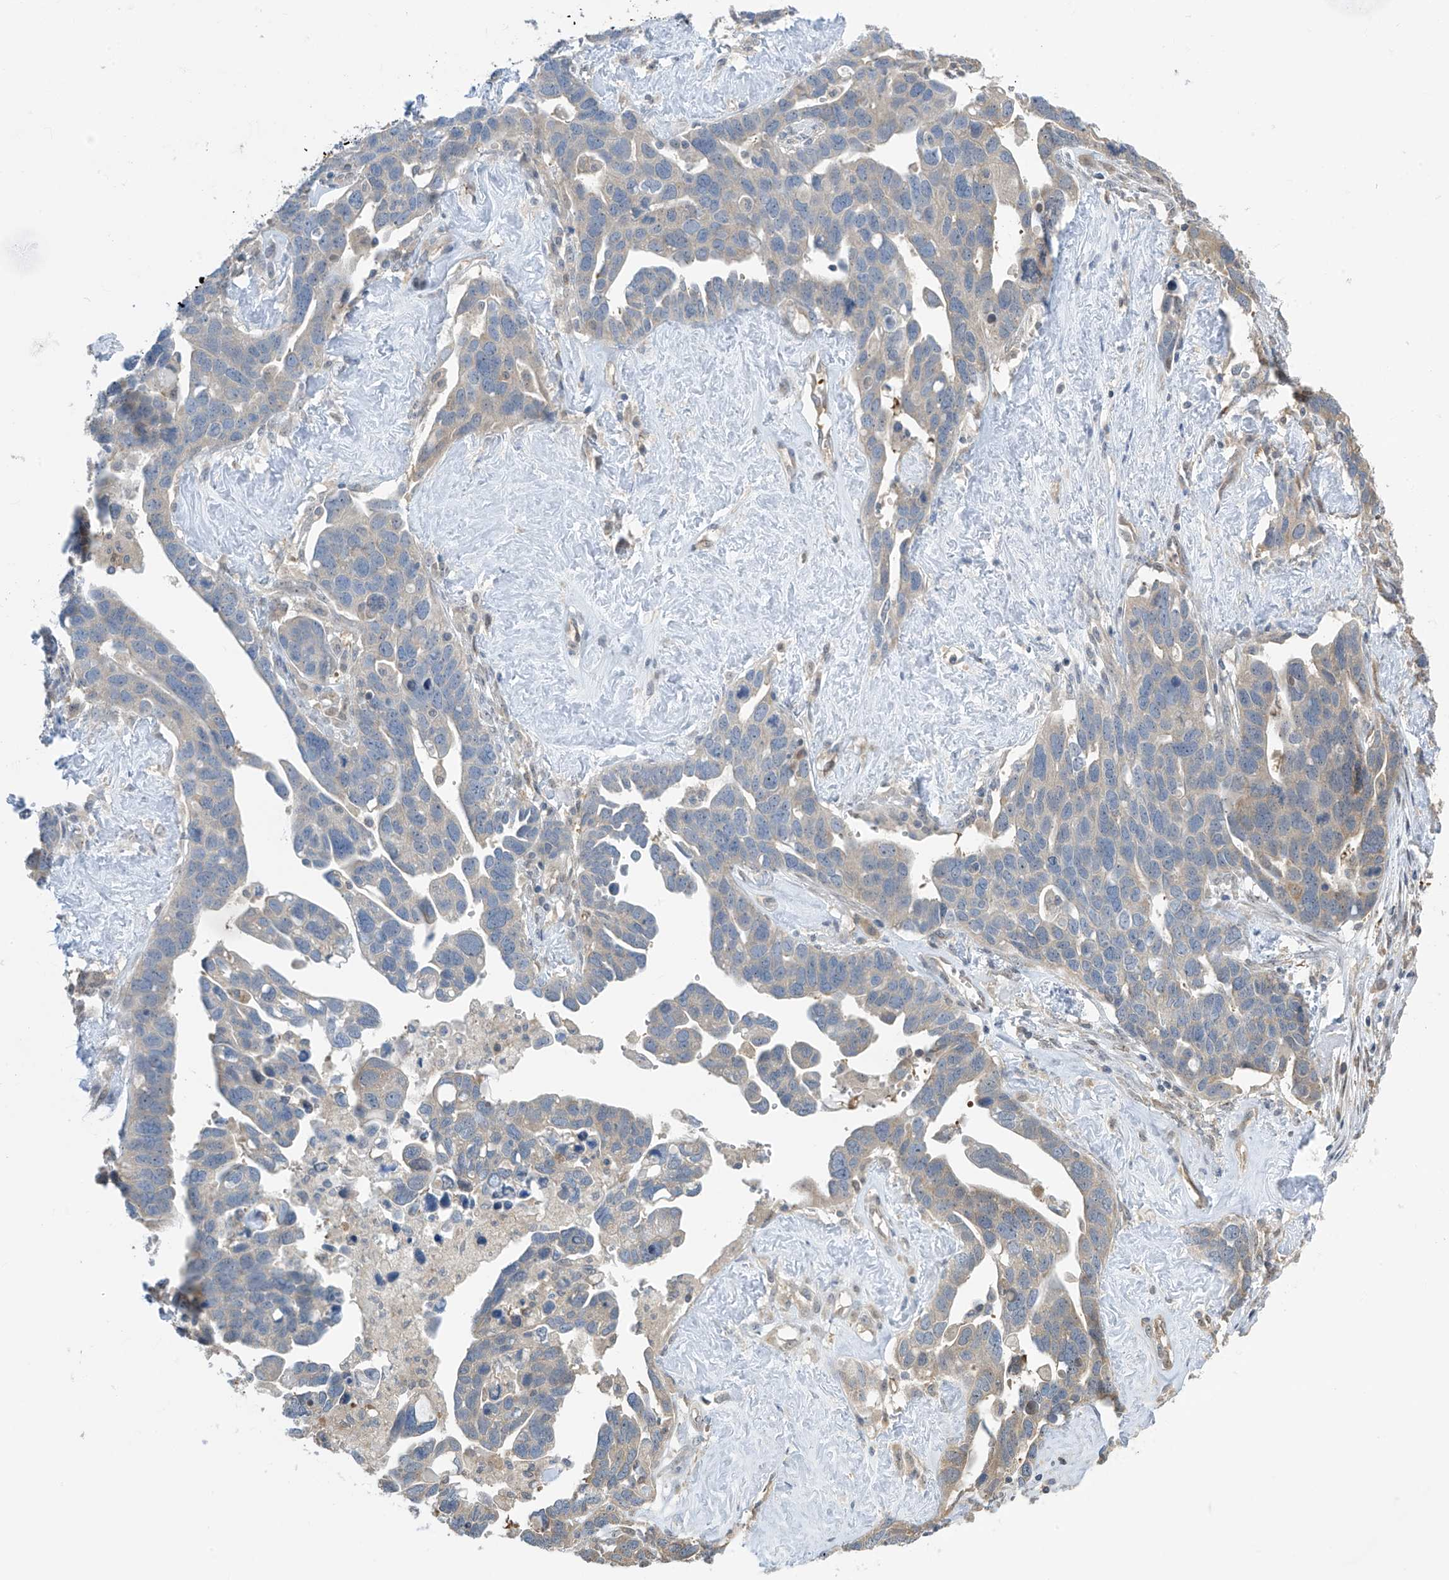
{"staining": {"intensity": "negative", "quantity": "none", "location": "none"}, "tissue": "ovarian cancer", "cell_type": "Tumor cells", "image_type": "cancer", "snomed": [{"axis": "morphology", "description": "Cystadenocarcinoma, serous, NOS"}, {"axis": "topography", "description": "Ovary"}], "caption": "High power microscopy photomicrograph of an IHC histopathology image of ovarian cancer (serous cystadenocarcinoma), revealing no significant expression in tumor cells.", "gene": "TTC38", "patient": {"sex": "female", "age": 54}}